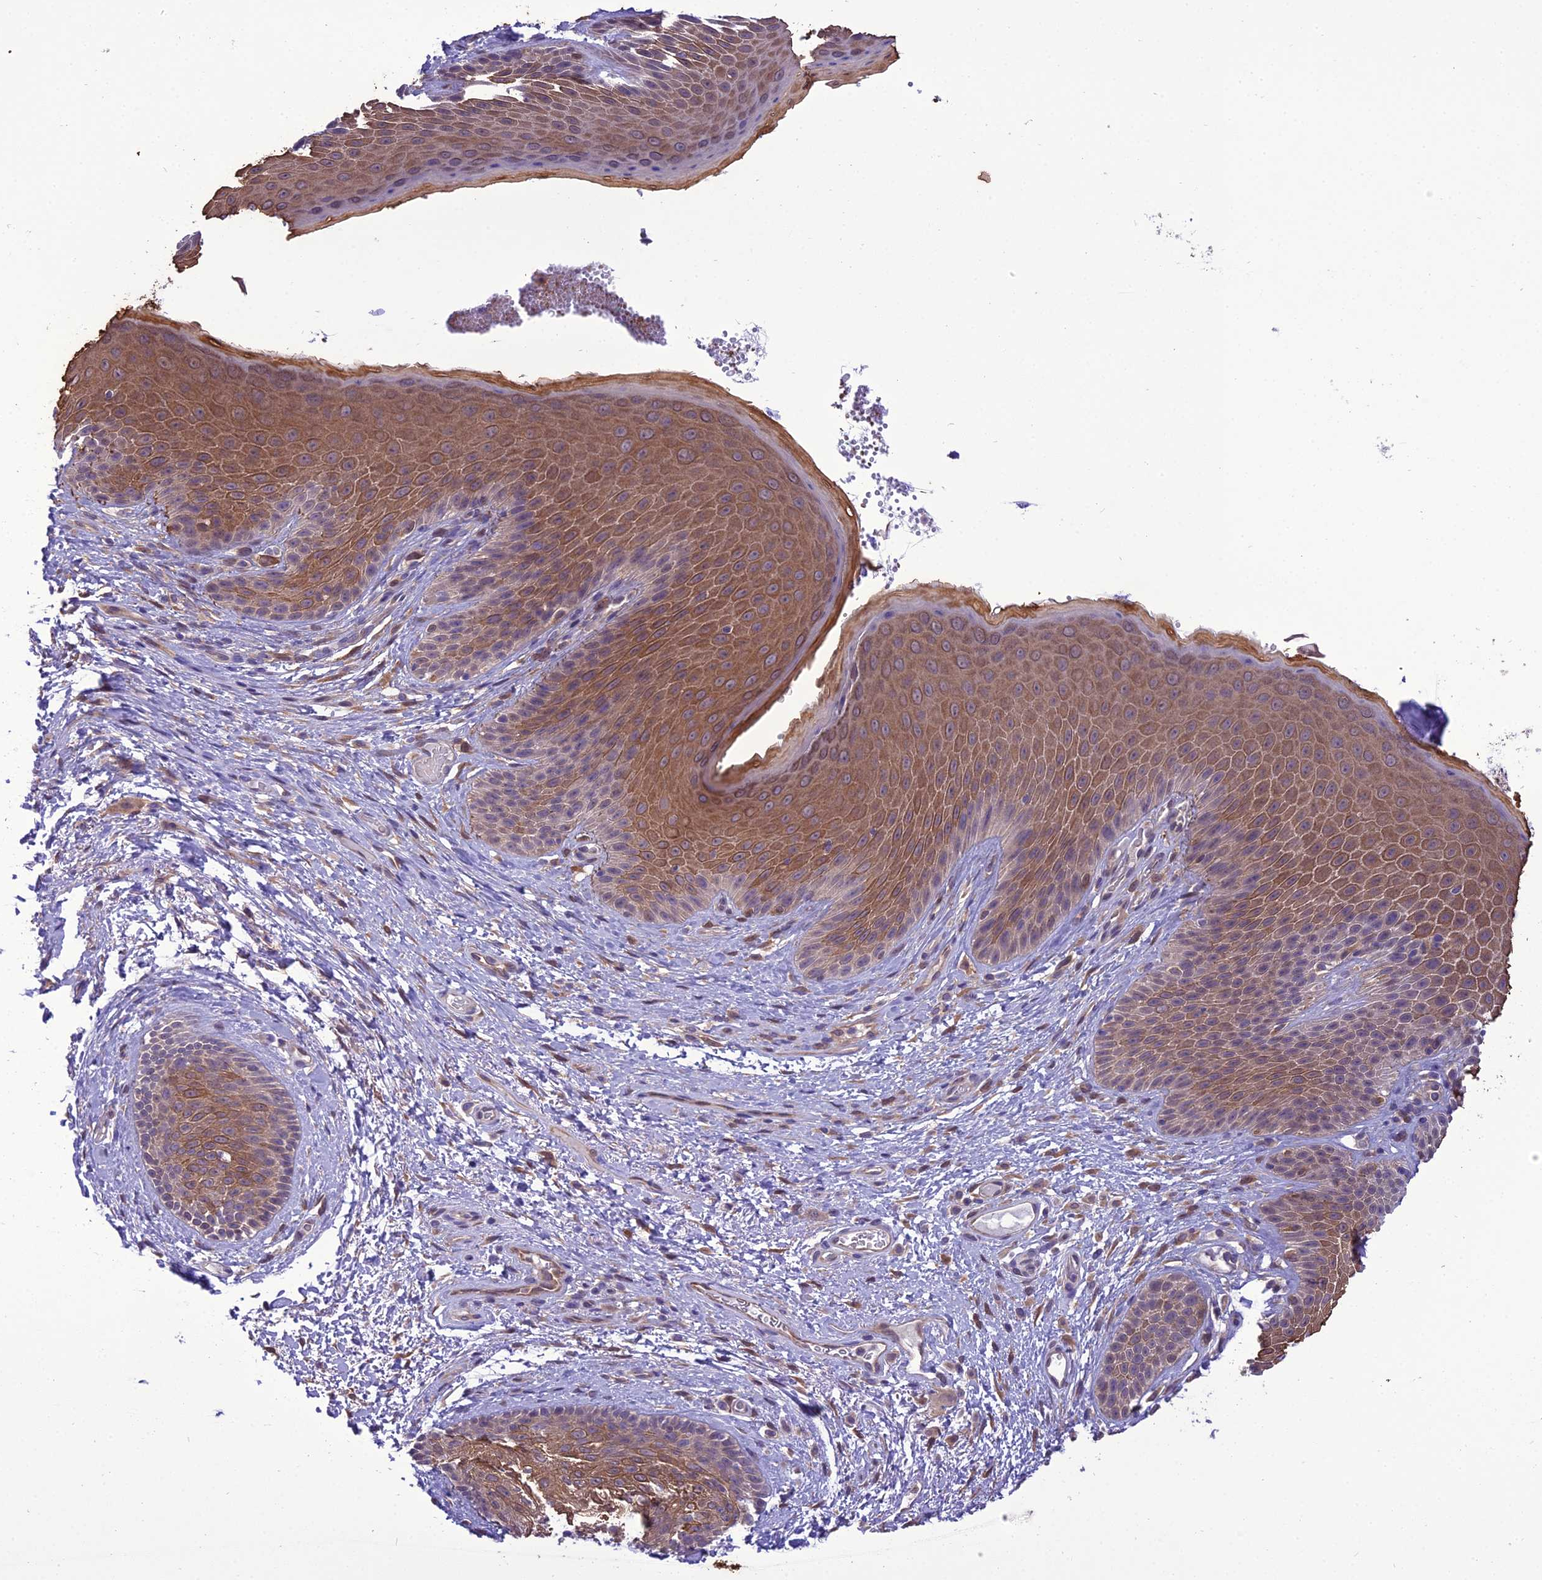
{"staining": {"intensity": "moderate", "quantity": ">75%", "location": "cytoplasmic/membranous"}, "tissue": "skin", "cell_type": "Epidermal cells", "image_type": "normal", "snomed": [{"axis": "morphology", "description": "Normal tissue, NOS"}, {"axis": "topography", "description": "Anal"}], "caption": "About >75% of epidermal cells in normal human skin show moderate cytoplasmic/membranous protein expression as visualized by brown immunohistochemical staining.", "gene": "BORCS6", "patient": {"sex": "male", "age": 74}}